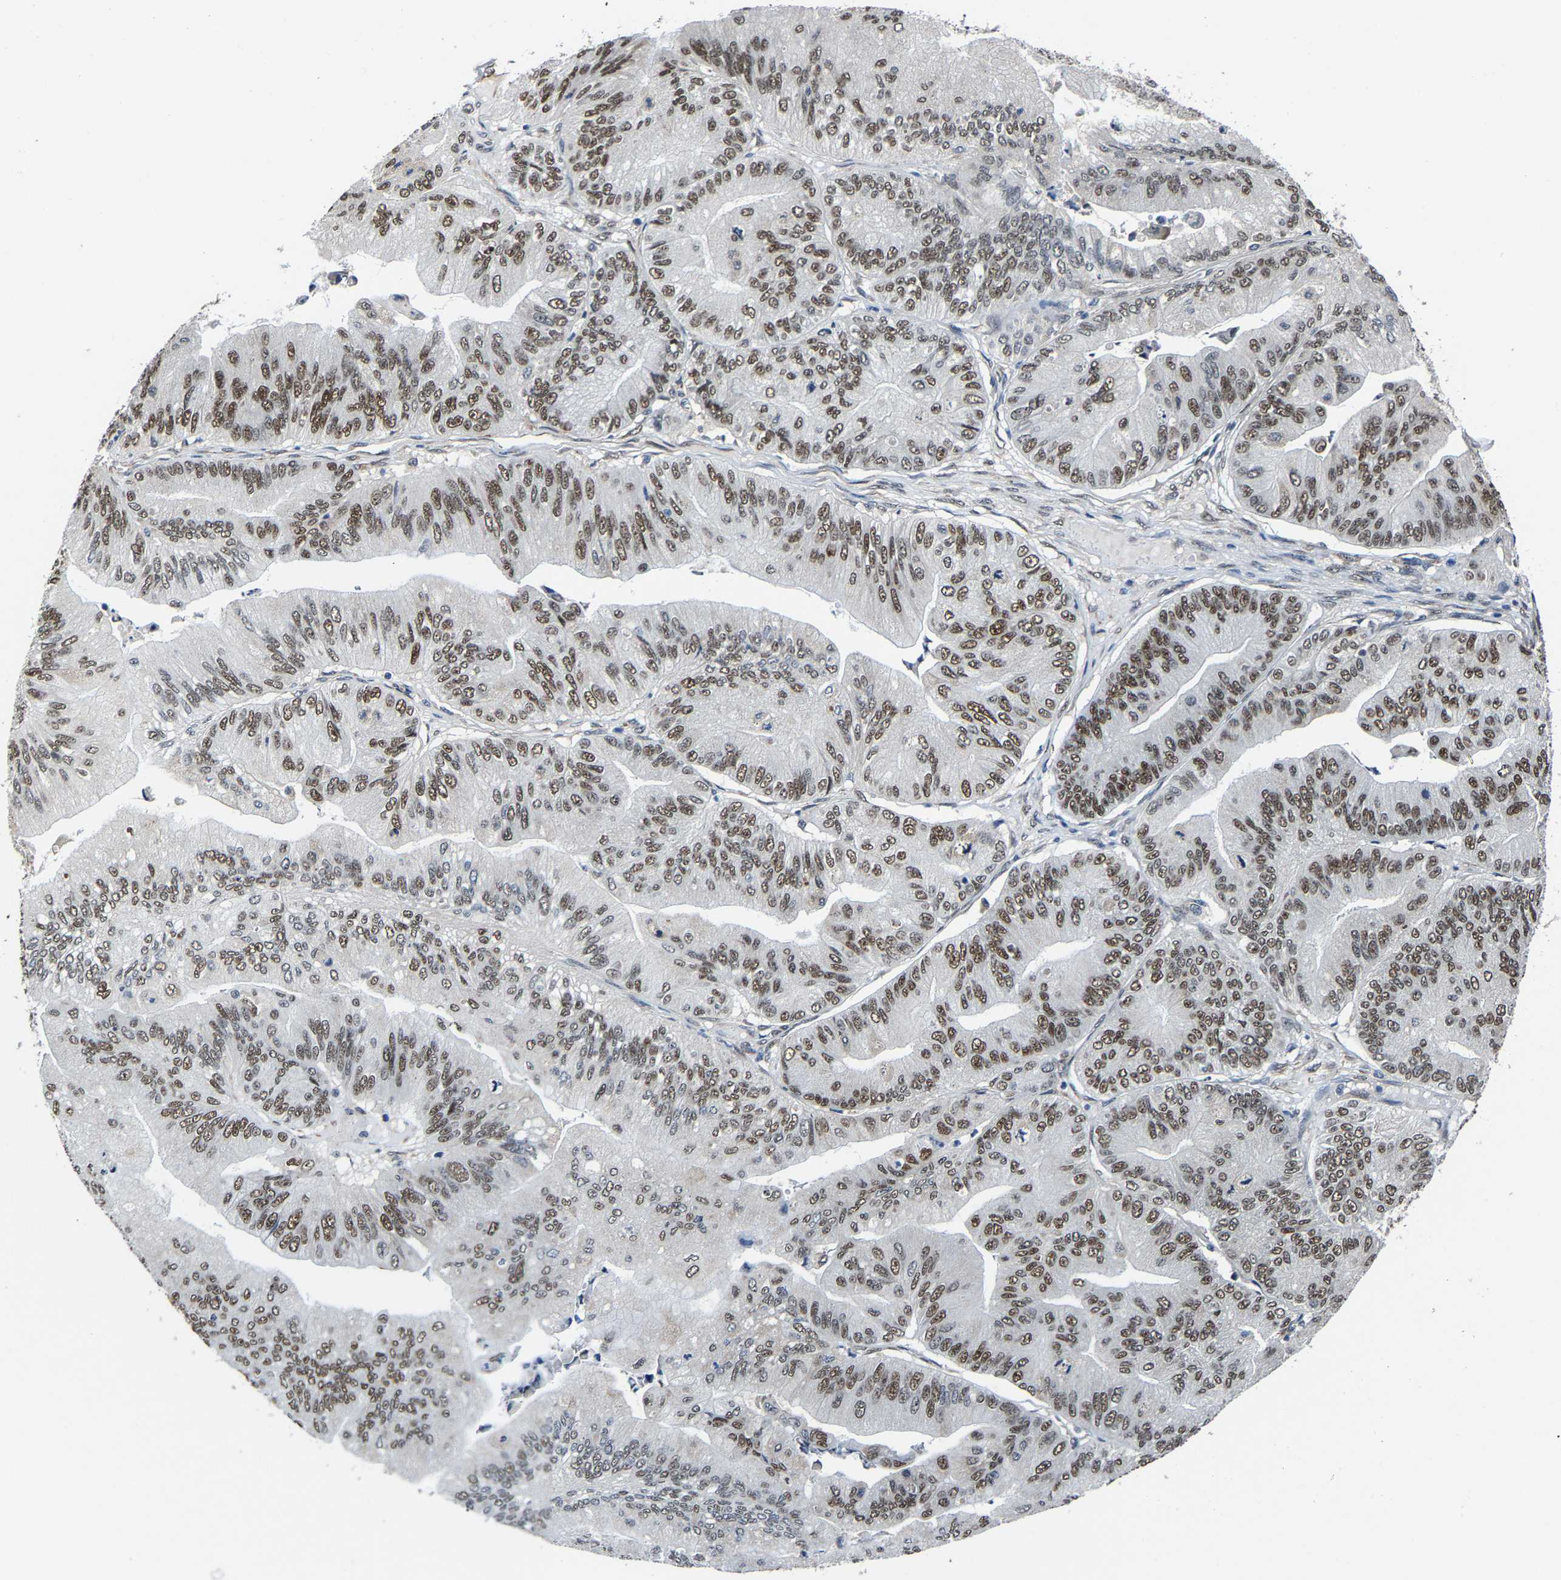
{"staining": {"intensity": "moderate", "quantity": ">75%", "location": "nuclear"}, "tissue": "ovarian cancer", "cell_type": "Tumor cells", "image_type": "cancer", "snomed": [{"axis": "morphology", "description": "Cystadenocarcinoma, mucinous, NOS"}, {"axis": "topography", "description": "Ovary"}], "caption": "Immunohistochemistry (IHC) micrograph of neoplastic tissue: human ovarian cancer (mucinous cystadenocarcinoma) stained using immunohistochemistry (IHC) displays medium levels of moderate protein expression localized specifically in the nuclear of tumor cells, appearing as a nuclear brown color.", "gene": "METTL1", "patient": {"sex": "female", "age": 61}}